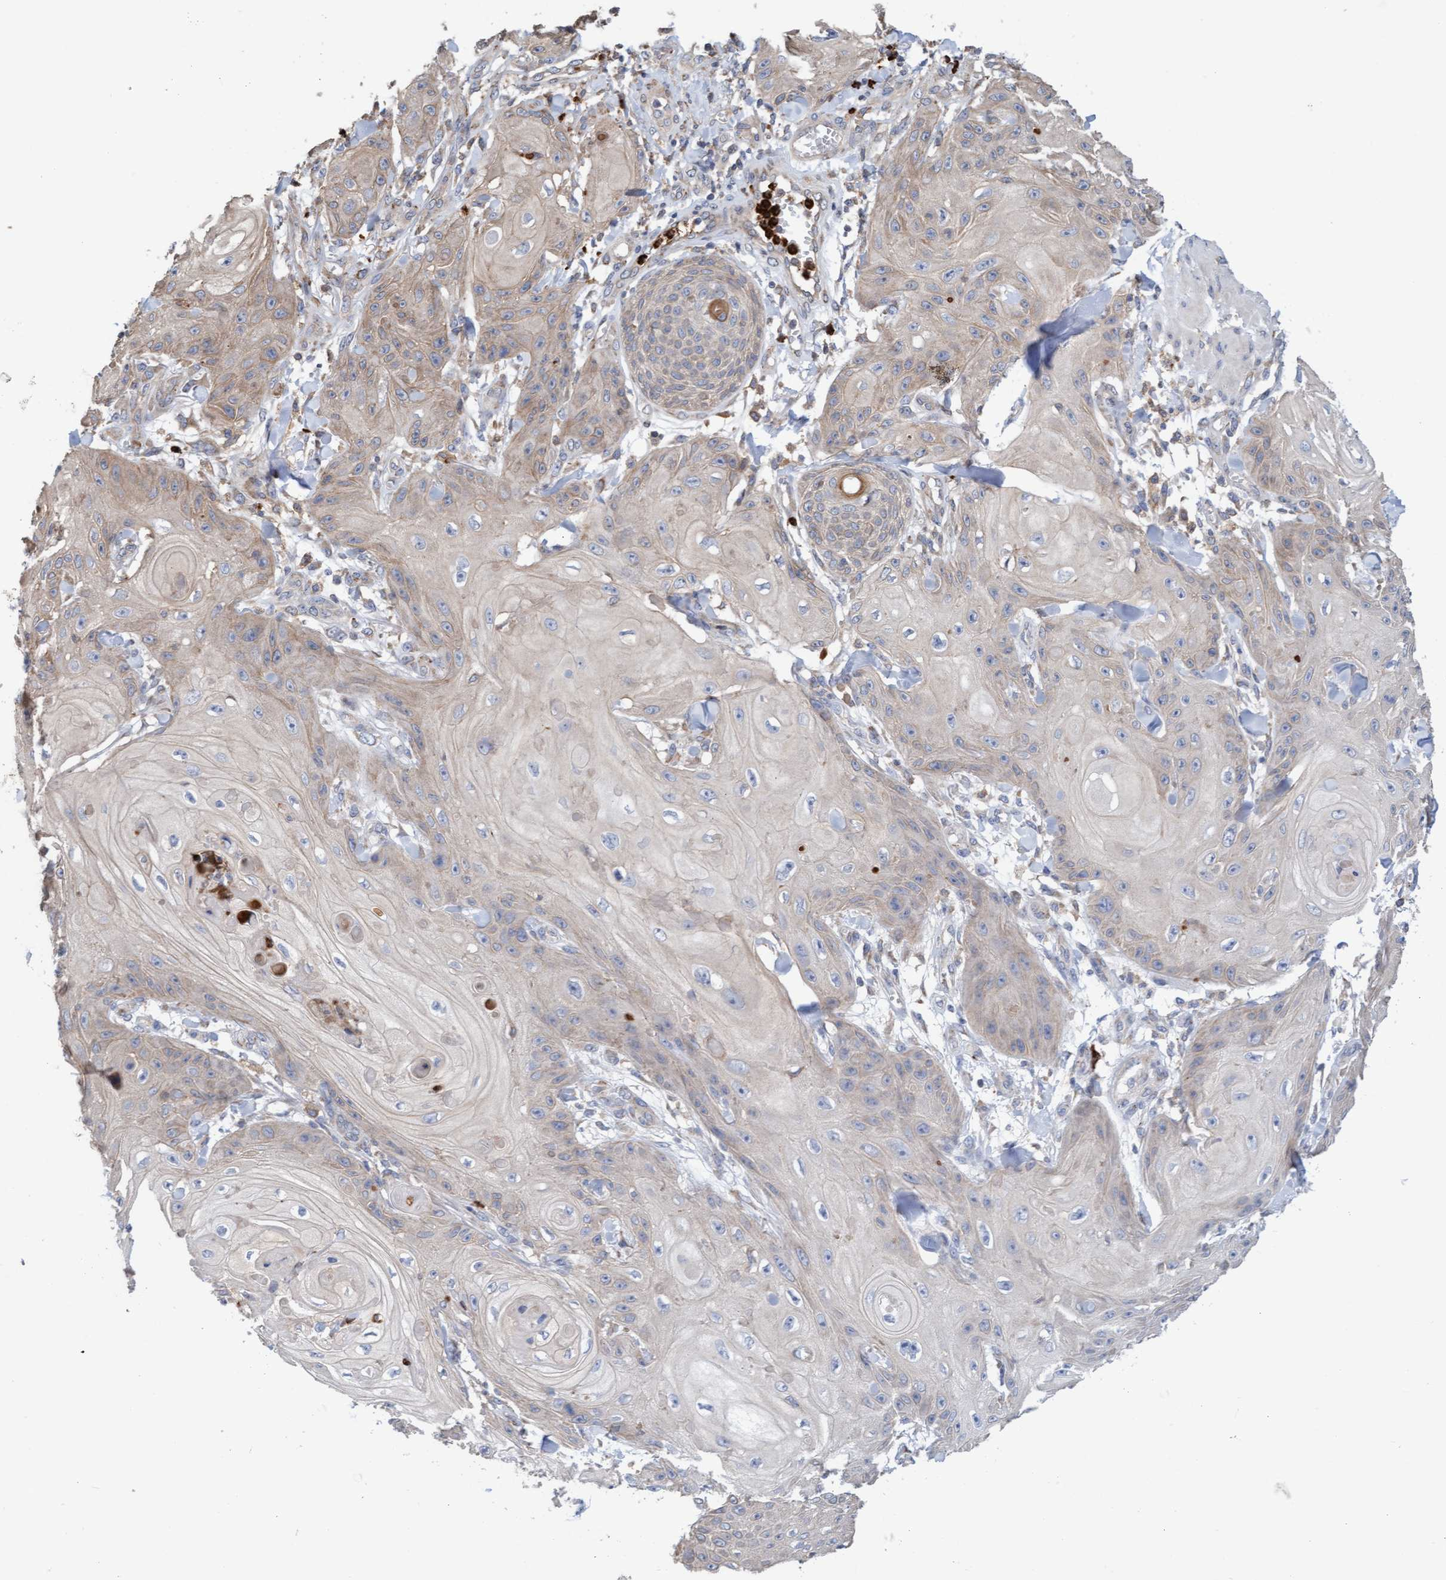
{"staining": {"intensity": "weak", "quantity": "25%-75%", "location": "cytoplasmic/membranous"}, "tissue": "skin cancer", "cell_type": "Tumor cells", "image_type": "cancer", "snomed": [{"axis": "morphology", "description": "Squamous cell carcinoma, NOS"}, {"axis": "topography", "description": "Skin"}], "caption": "DAB immunohistochemical staining of skin cancer (squamous cell carcinoma) exhibits weak cytoplasmic/membranous protein expression in about 25%-75% of tumor cells. The staining was performed using DAB (3,3'-diaminobenzidine), with brown indicating positive protein expression. Nuclei are stained blue with hematoxylin.", "gene": "MMP8", "patient": {"sex": "male", "age": 74}}